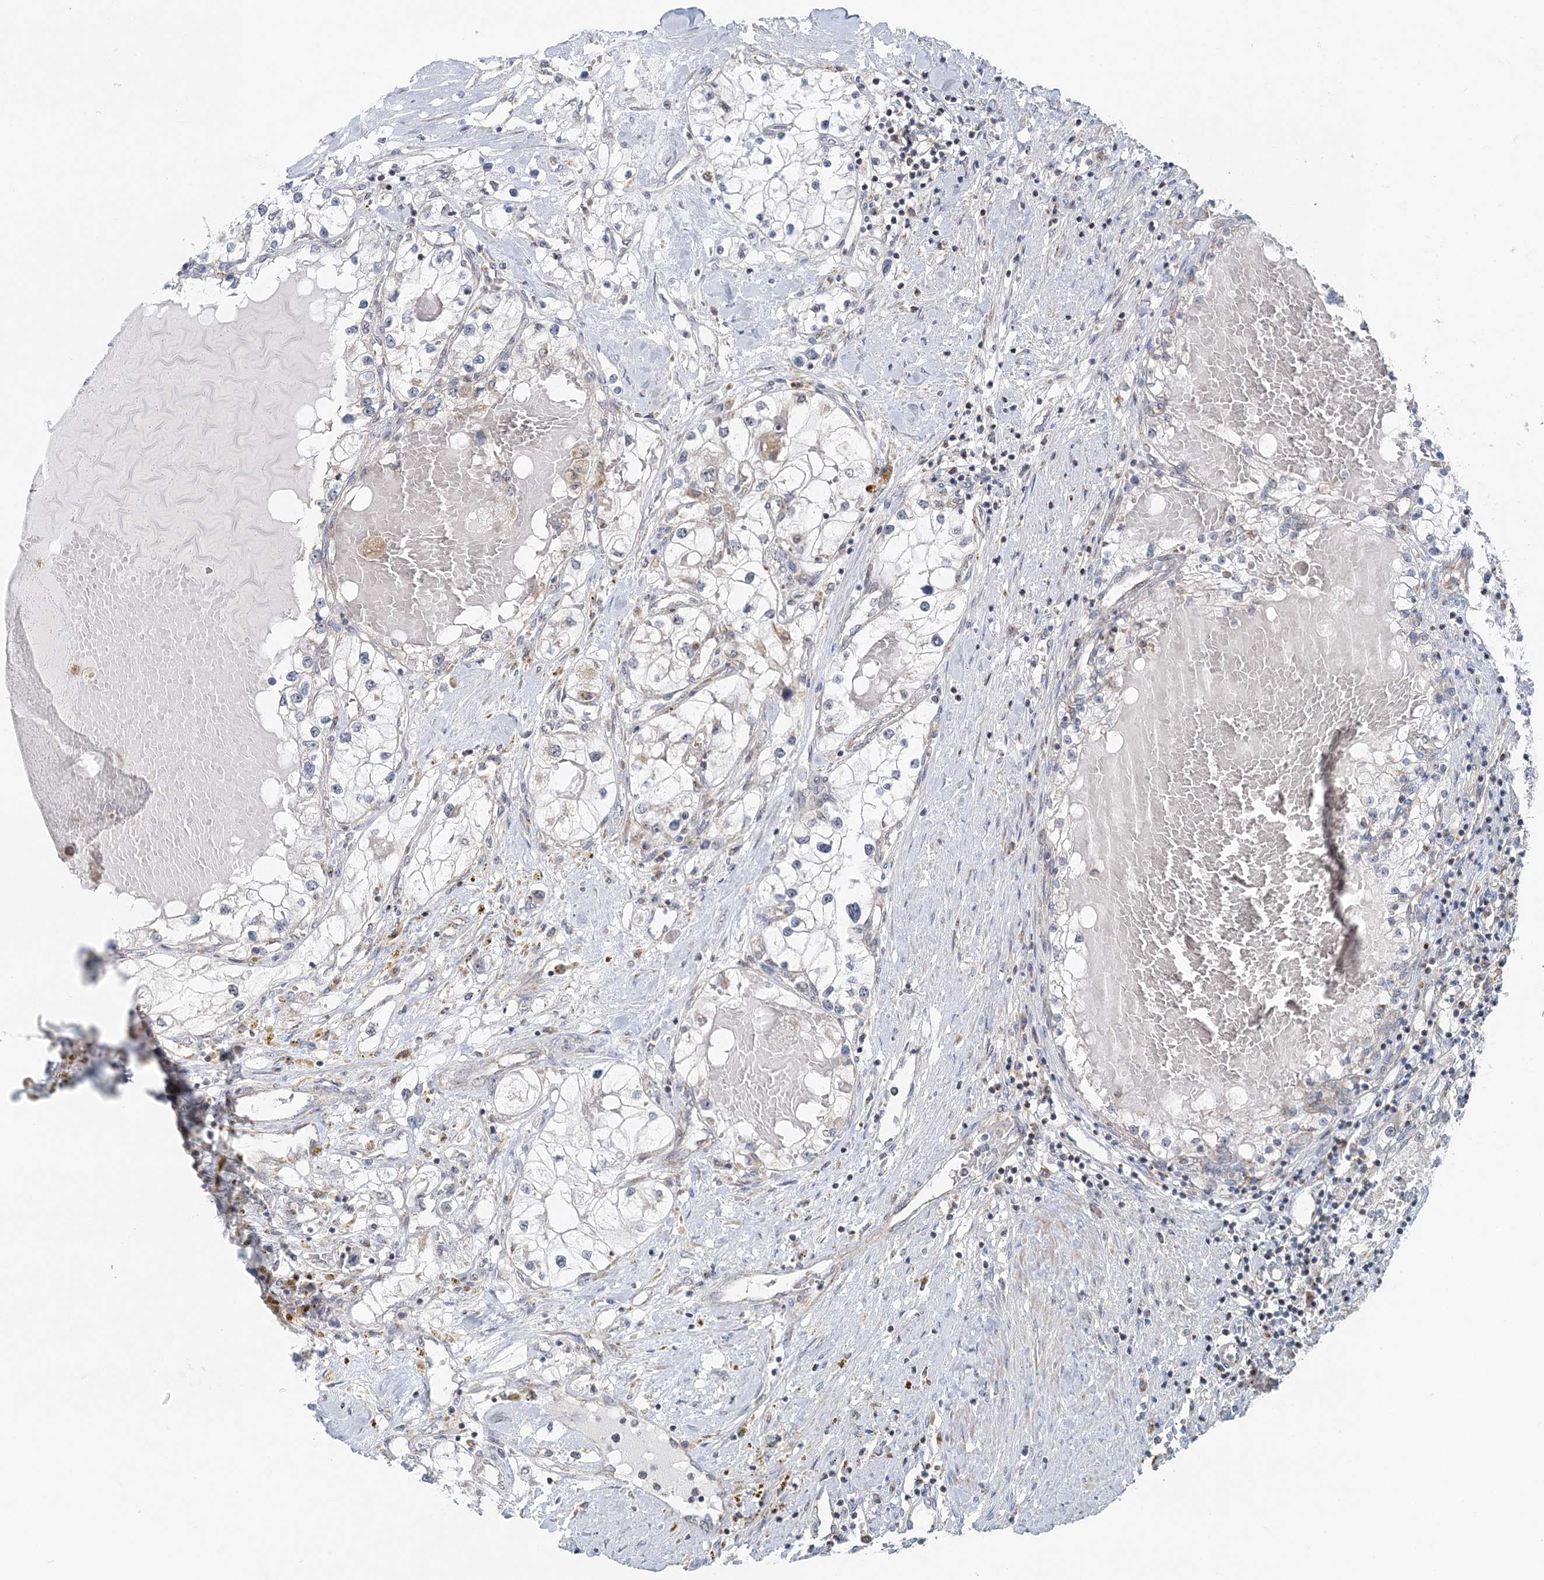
{"staining": {"intensity": "negative", "quantity": "none", "location": "none"}, "tissue": "renal cancer", "cell_type": "Tumor cells", "image_type": "cancer", "snomed": [{"axis": "morphology", "description": "Normal tissue, NOS"}, {"axis": "morphology", "description": "Adenocarcinoma, NOS"}, {"axis": "topography", "description": "Kidney"}], "caption": "Renal cancer (adenocarcinoma) stained for a protein using IHC reveals no expression tumor cells.", "gene": "RNF150", "patient": {"sex": "male", "age": 68}}